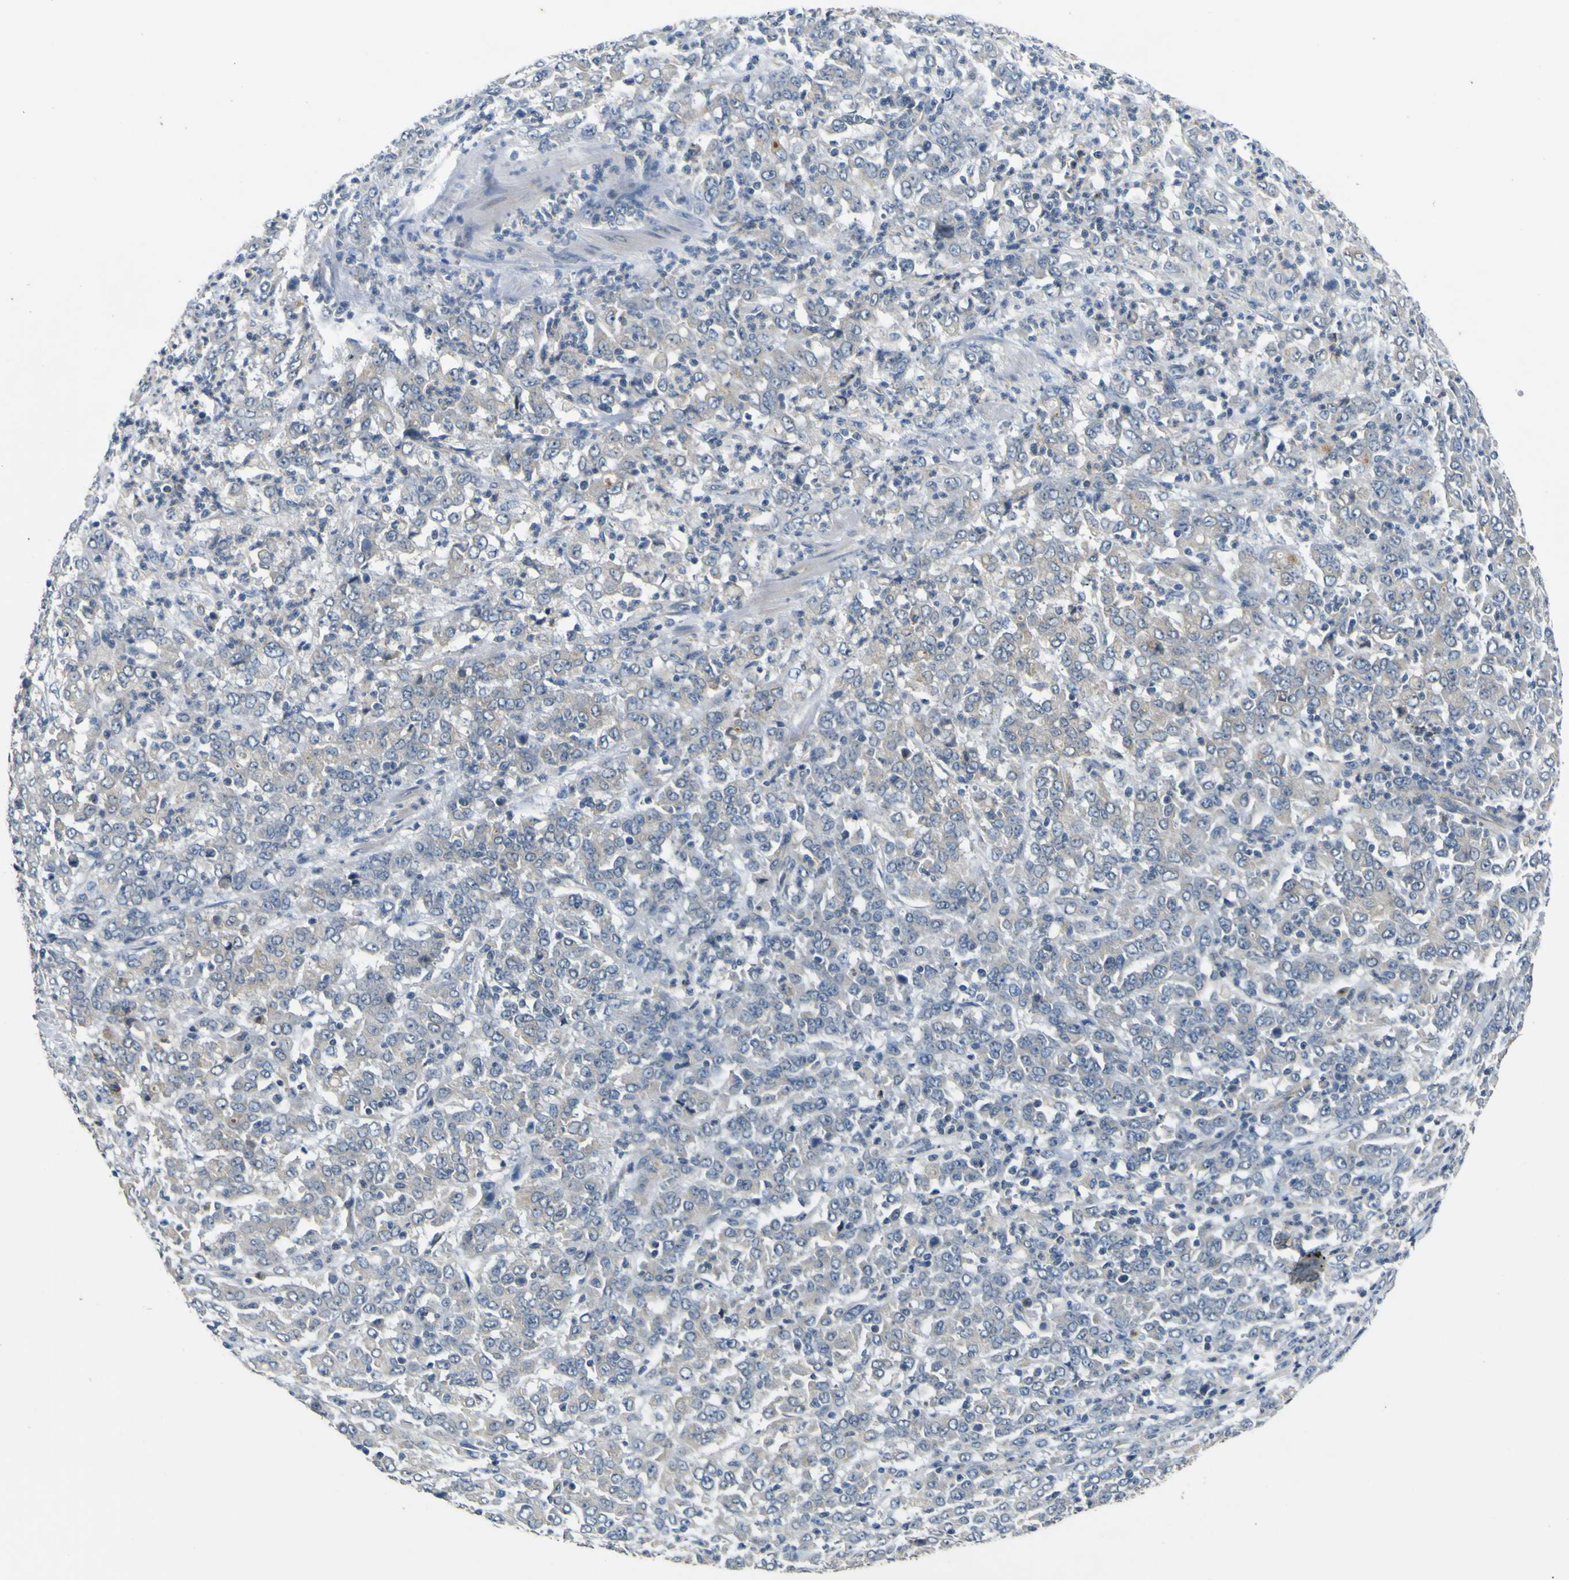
{"staining": {"intensity": "negative", "quantity": "none", "location": "none"}, "tissue": "stomach cancer", "cell_type": "Tumor cells", "image_type": "cancer", "snomed": [{"axis": "morphology", "description": "Adenocarcinoma, NOS"}, {"axis": "topography", "description": "Stomach, lower"}], "caption": "The micrograph displays no significant expression in tumor cells of stomach adenocarcinoma.", "gene": "LDLR", "patient": {"sex": "female", "age": 71}}